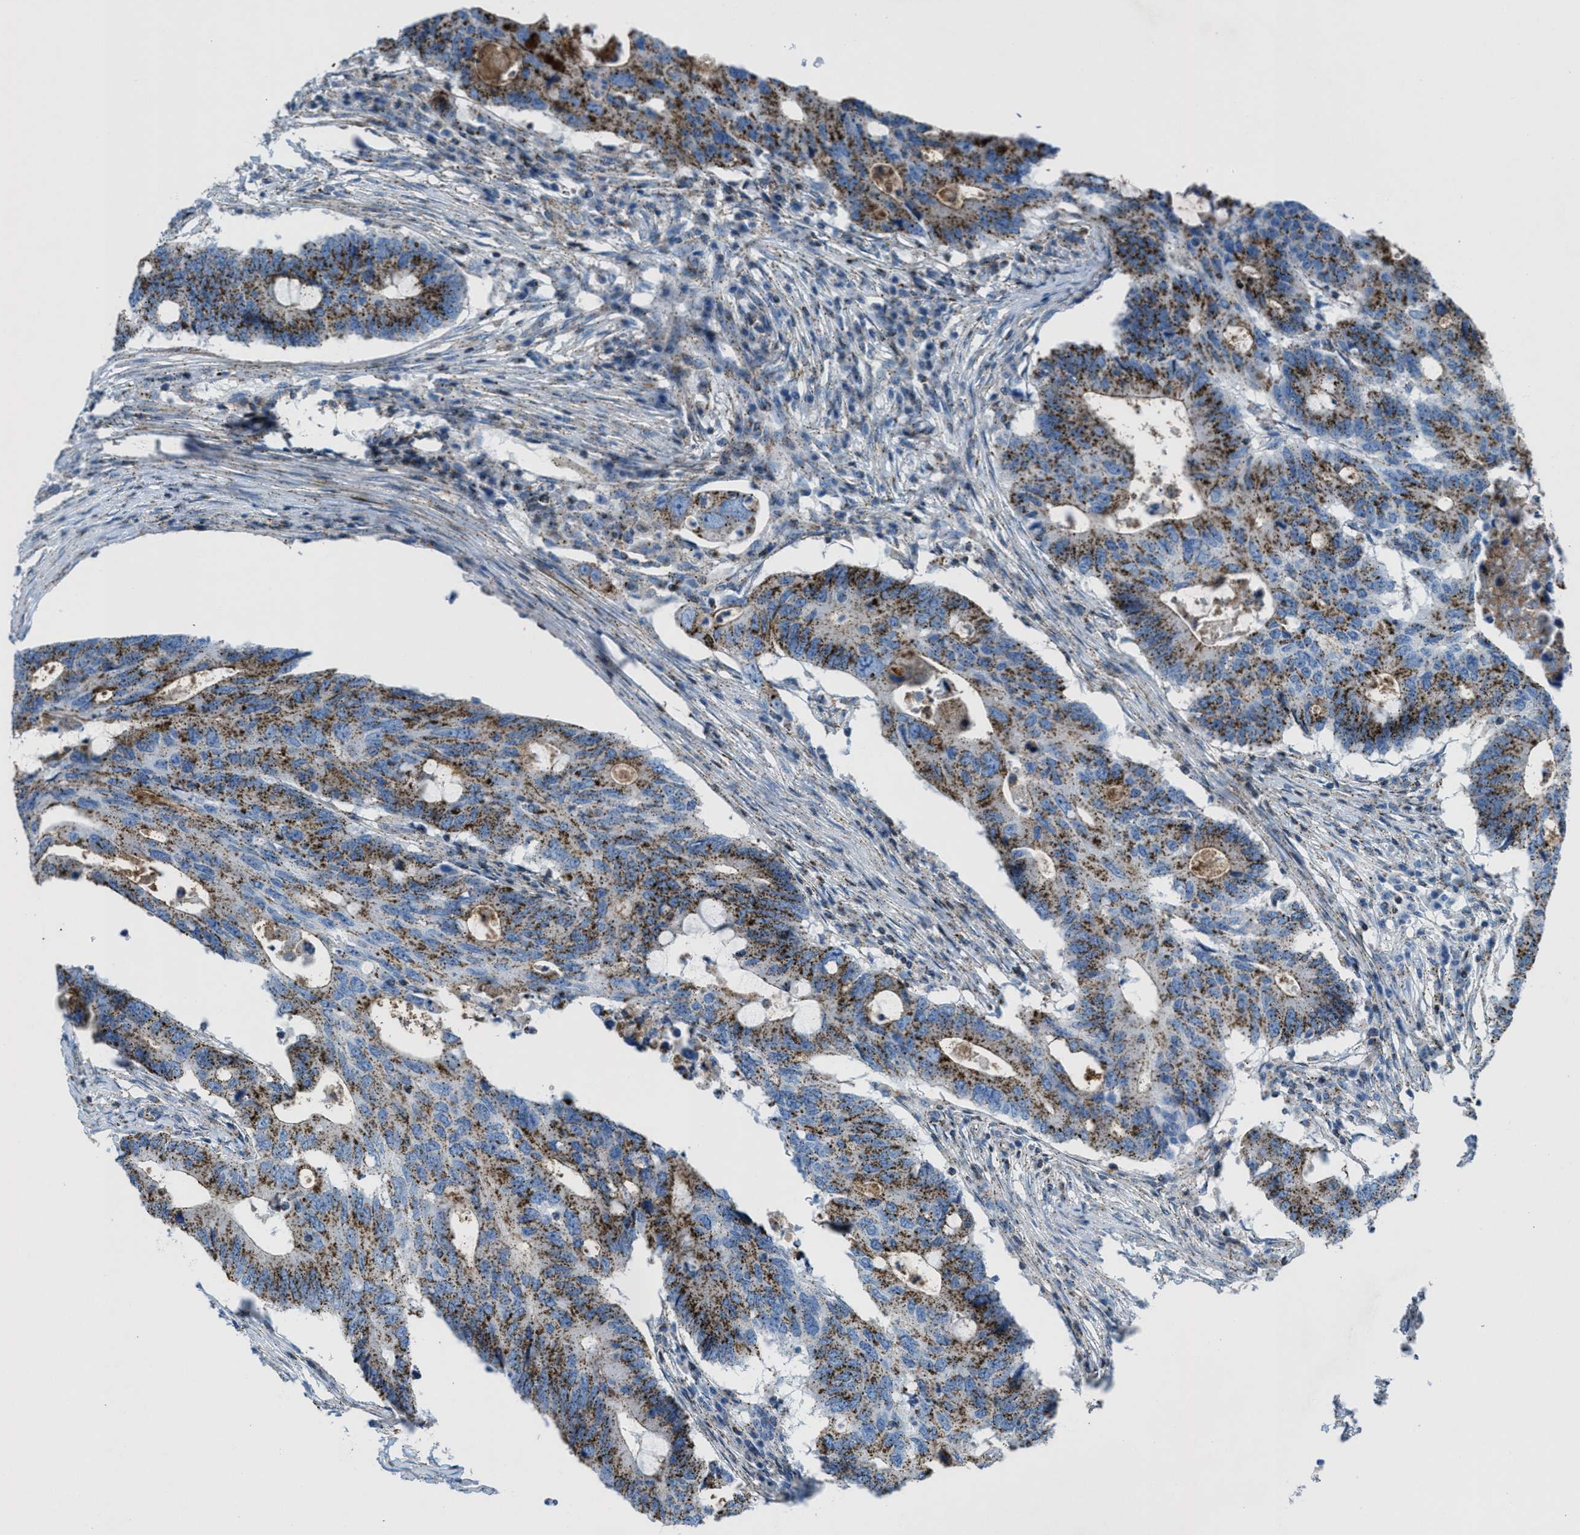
{"staining": {"intensity": "moderate", "quantity": ">75%", "location": "cytoplasmic/membranous"}, "tissue": "colorectal cancer", "cell_type": "Tumor cells", "image_type": "cancer", "snomed": [{"axis": "morphology", "description": "Adenocarcinoma, NOS"}, {"axis": "topography", "description": "Colon"}], "caption": "Immunohistochemistry image of neoplastic tissue: human colorectal cancer stained using immunohistochemistry (IHC) displays medium levels of moderate protein expression localized specifically in the cytoplasmic/membranous of tumor cells, appearing as a cytoplasmic/membranous brown color.", "gene": "MFSD13A", "patient": {"sex": "male", "age": 71}}